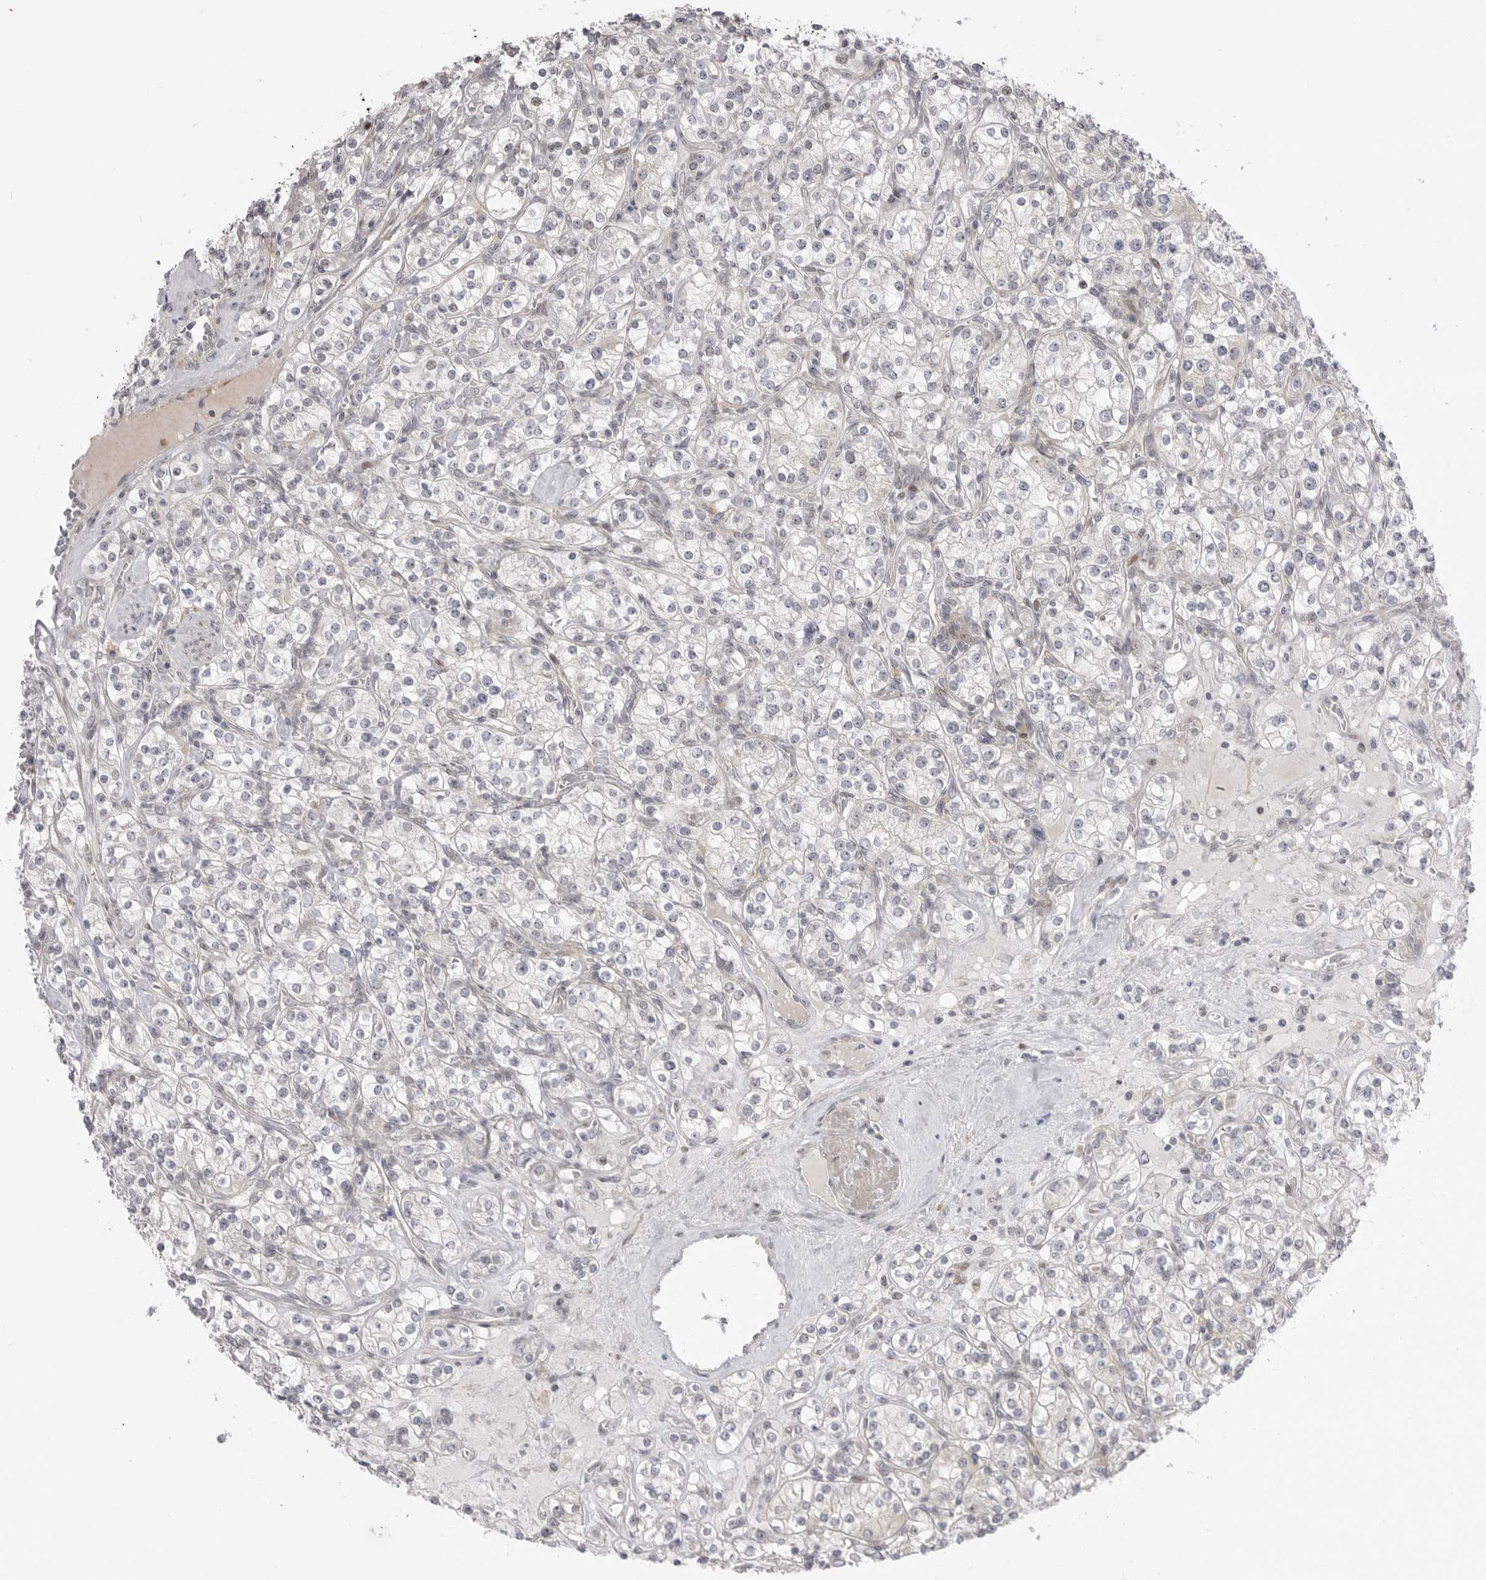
{"staining": {"intensity": "weak", "quantity": "<25%", "location": "cytoplasmic/membranous,nuclear"}, "tissue": "renal cancer", "cell_type": "Tumor cells", "image_type": "cancer", "snomed": [{"axis": "morphology", "description": "Adenocarcinoma, NOS"}, {"axis": "topography", "description": "Kidney"}], "caption": "Immunohistochemical staining of human renal cancer (adenocarcinoma) demonstrates no significant staining in tumor cells.", "gene": "GGT6", "patient": {"sex": "male", "age": 77}}